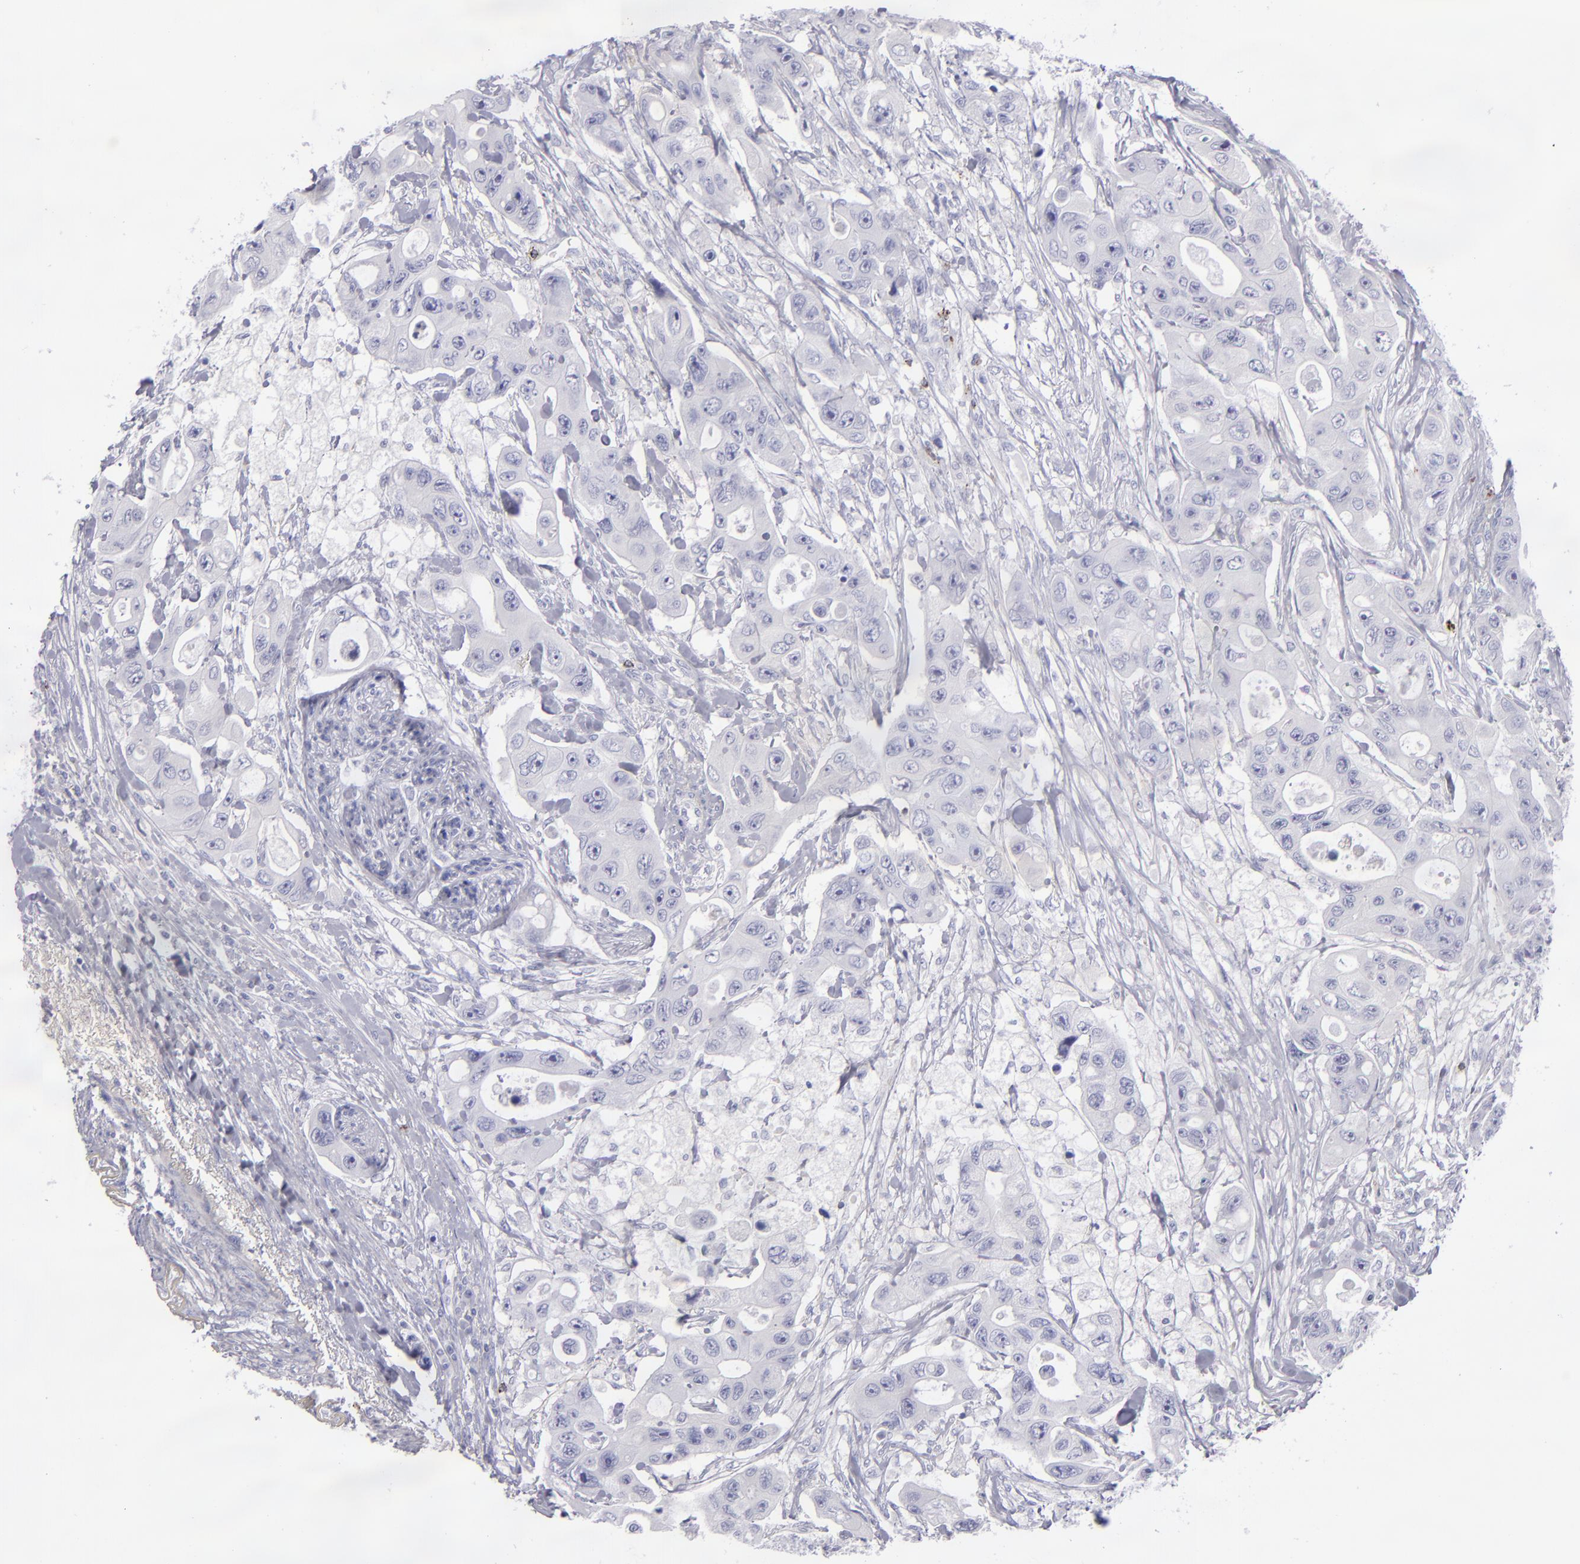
{"staining": {"intensity": "negative", "quantity": "none", "location": "none"}, "tissue": "colorectal cancer", "cell_type": "Tumor cells", "image_type": "cancer", "snomed": [{"axis": "morphology", "description": "Adenocarcinoma, NOS"}, {"axis": "topography", "description": "Colon"}], "caption": "Immunohistochemistry (IHC) of human colorectal cancer reveals no staining in tumor cells.", "gene": "CD2", "patient": {"sex": "female", "age": 46}}